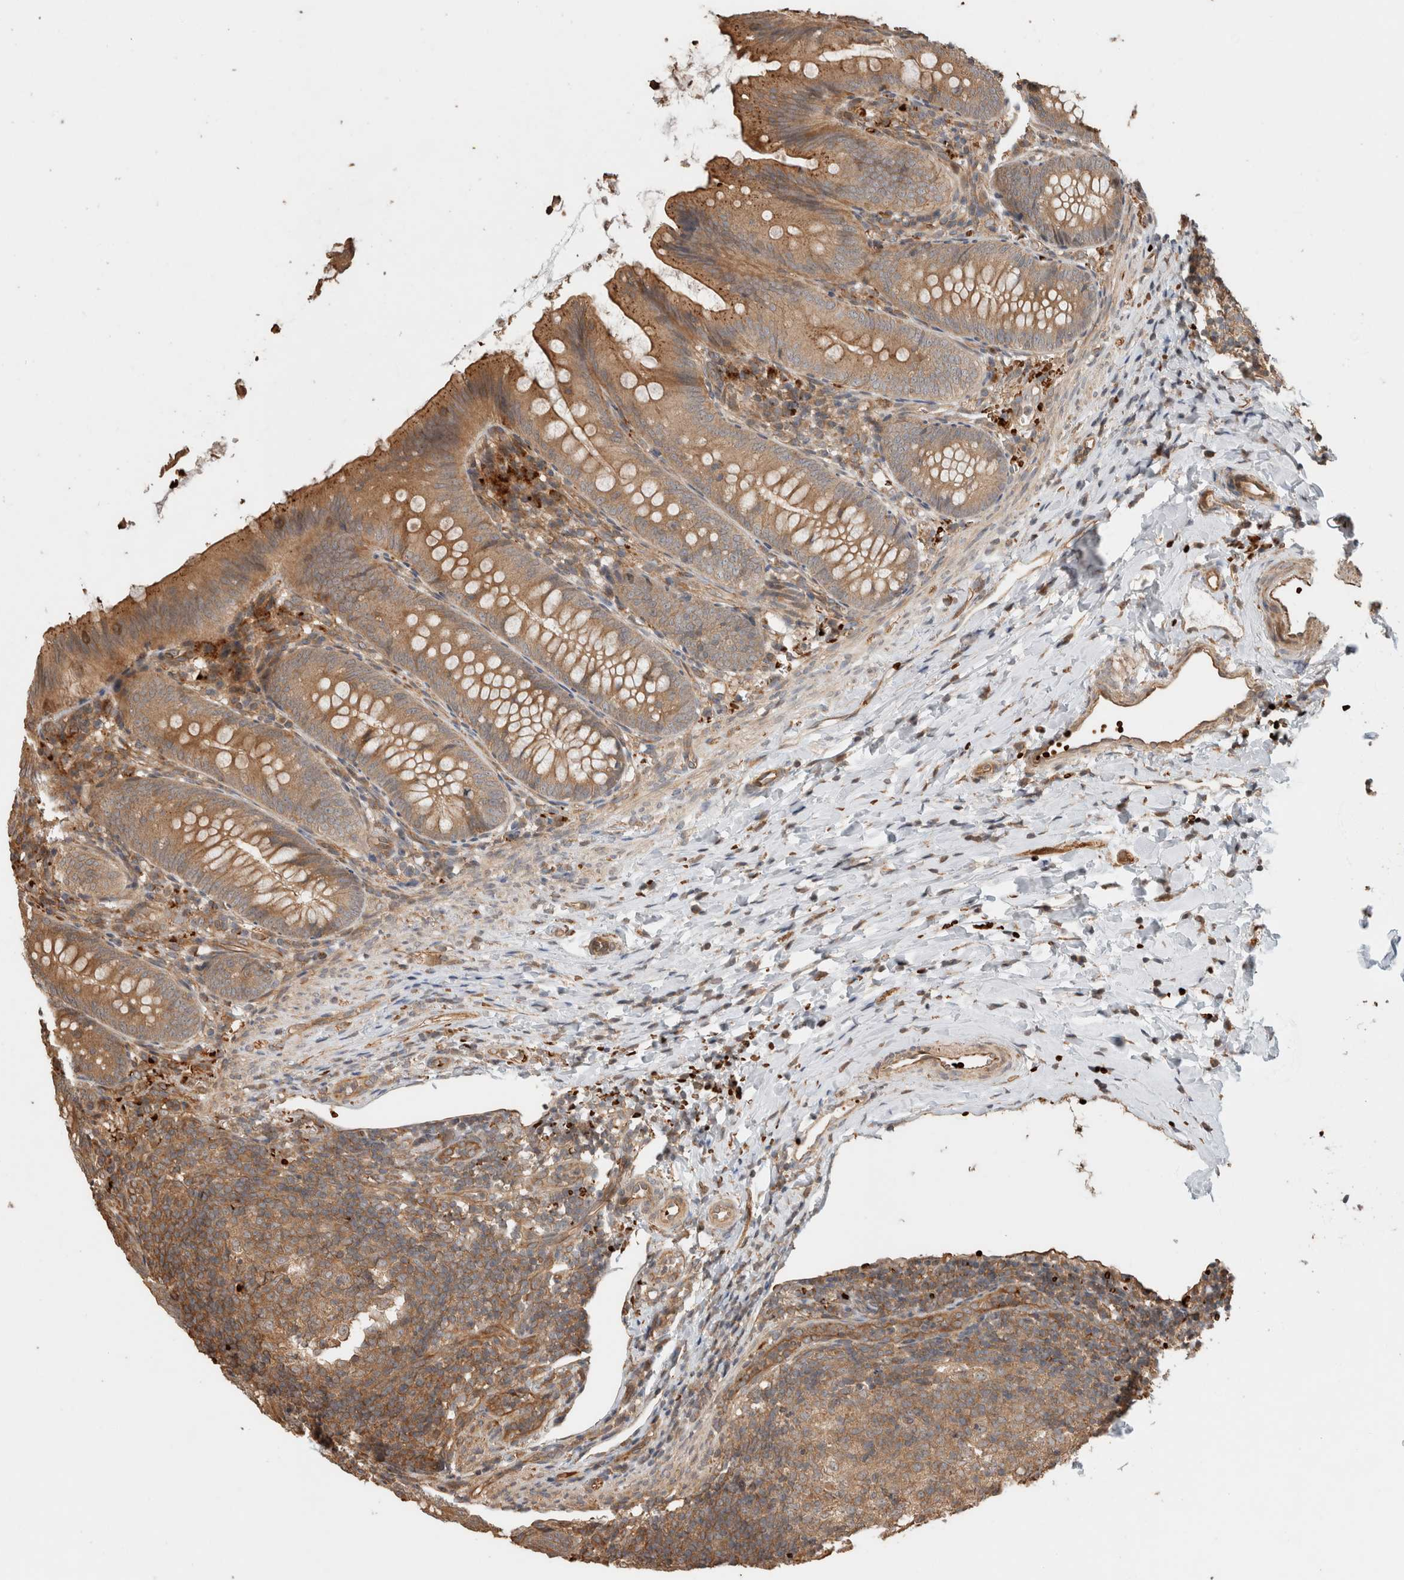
{"staining": {"intensity": "moderate", "quantity": ">75%", "location": "cytoplasmic/membranous"}, "tissue": "appendix", "cell_type": "Glandular cells", "image_type": "normal", "snomed": [{"axis": "morphology", "description": "Normal tissue, NOS"}, {"axis": "topography", "description": "Appendix"}], "caption": "Brown immunohistochemical staining in unremarkable human appendix shows moderate cytoplasmic/membranous staining in about >75% of glandular cells.", "gene": "OTUD6B", "patient": {"sex": "male", "age": 1}}